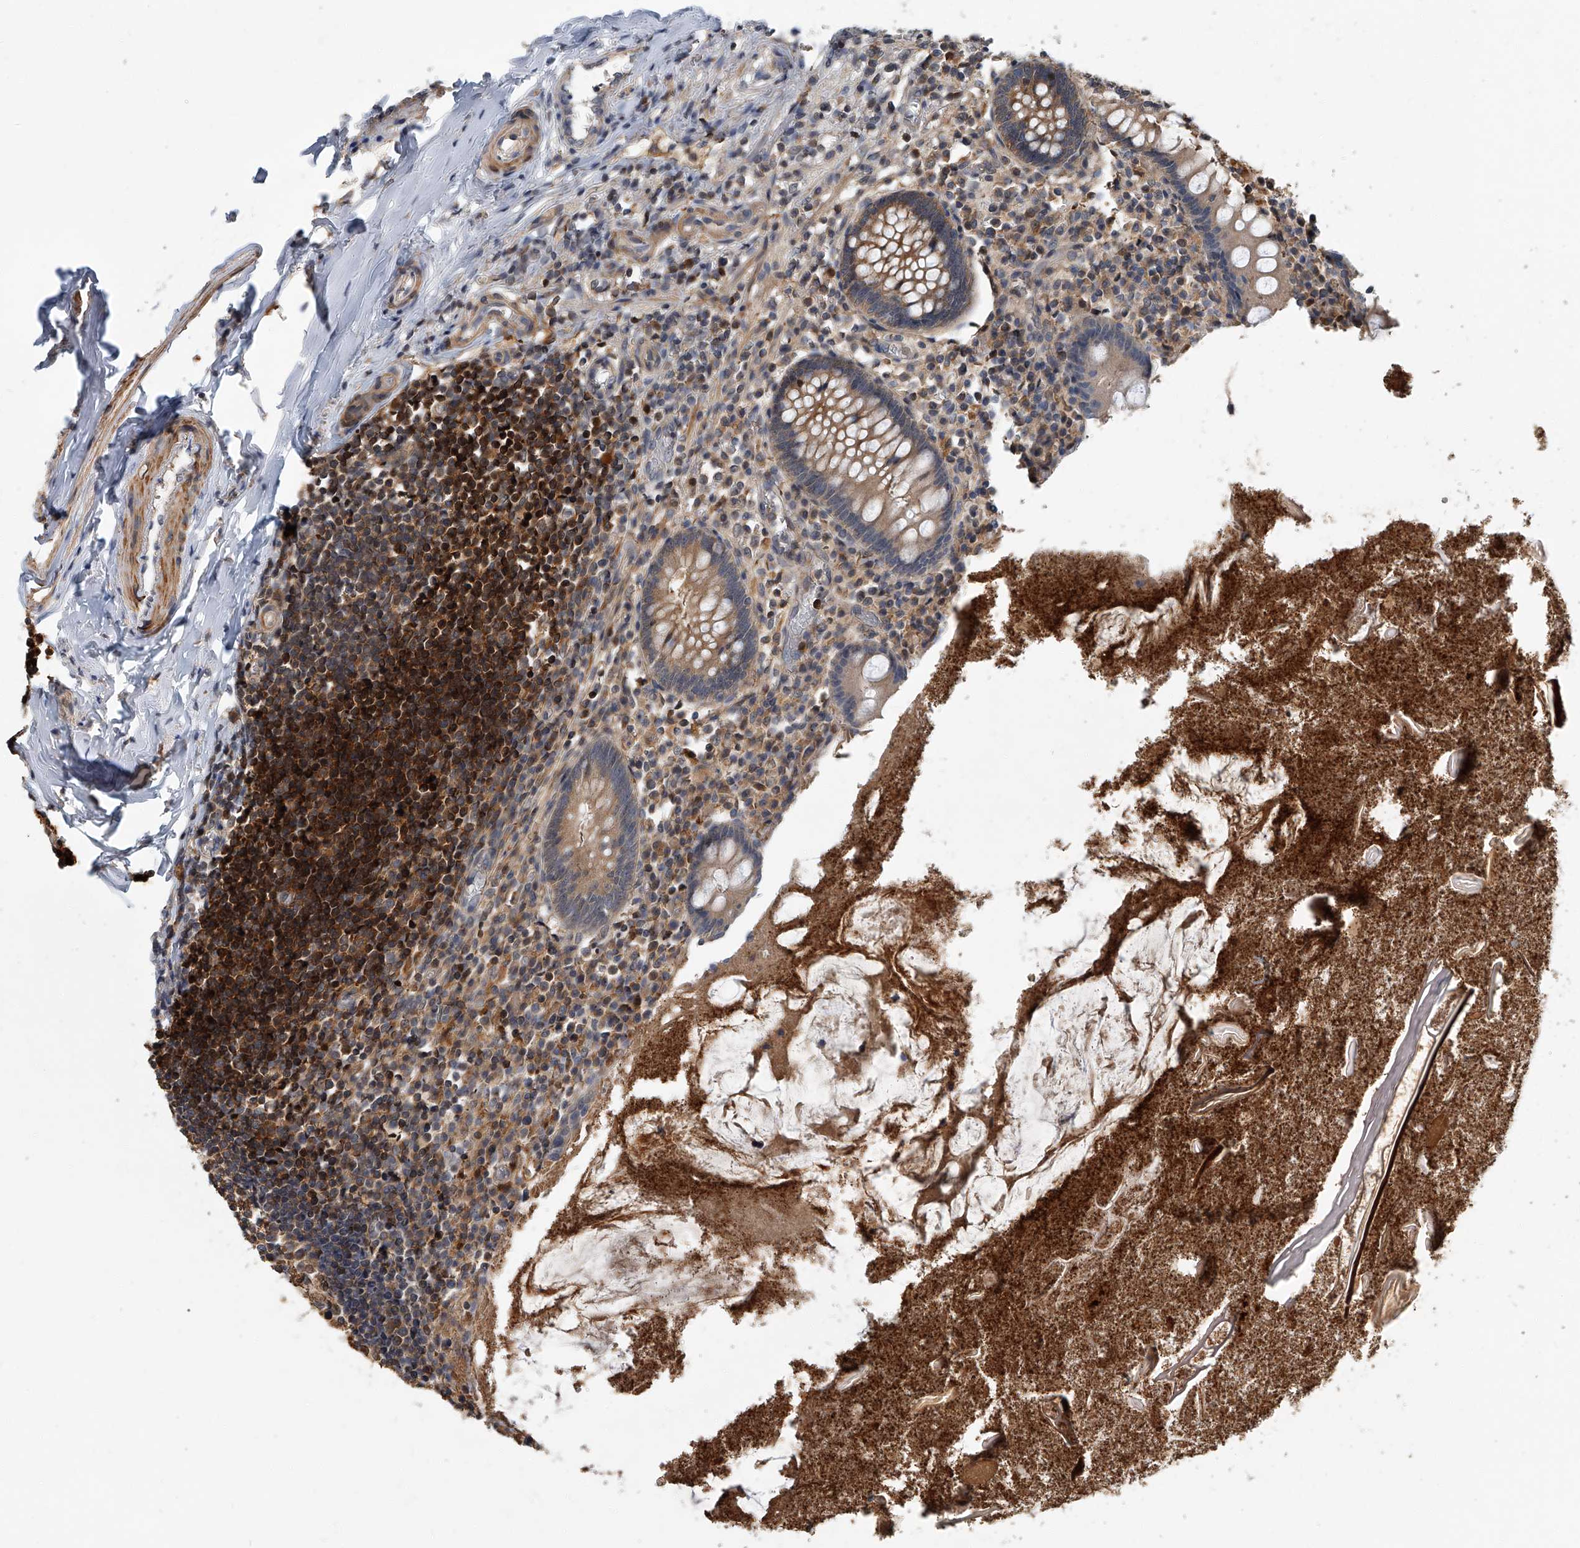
{"staining": {"intensity": "moderate", "quantity": "25%-75%", "location": "cytoplasmic/membranous"}, "tissue": "appendix", "cell_type": "Glandular cells", "image_type": "normal", "snomed": [{"axis": "morphology", "description": "Normal tissue, NOS"}, {"axis": "topography", "description": "Appendix"}], "caption": "The image reveals staining of benign appendix, revealing moderate cytoplasmic/membranous protein staining (brown color) within glandular cells. The staining was performed using DAB (3,3'-diaminobenzidine), with brown indicating positive protein expression. Nuclei are stained blue with hematoxylin.", "gene": "CD200", "patient": {"sex": "female", "age": 17}}